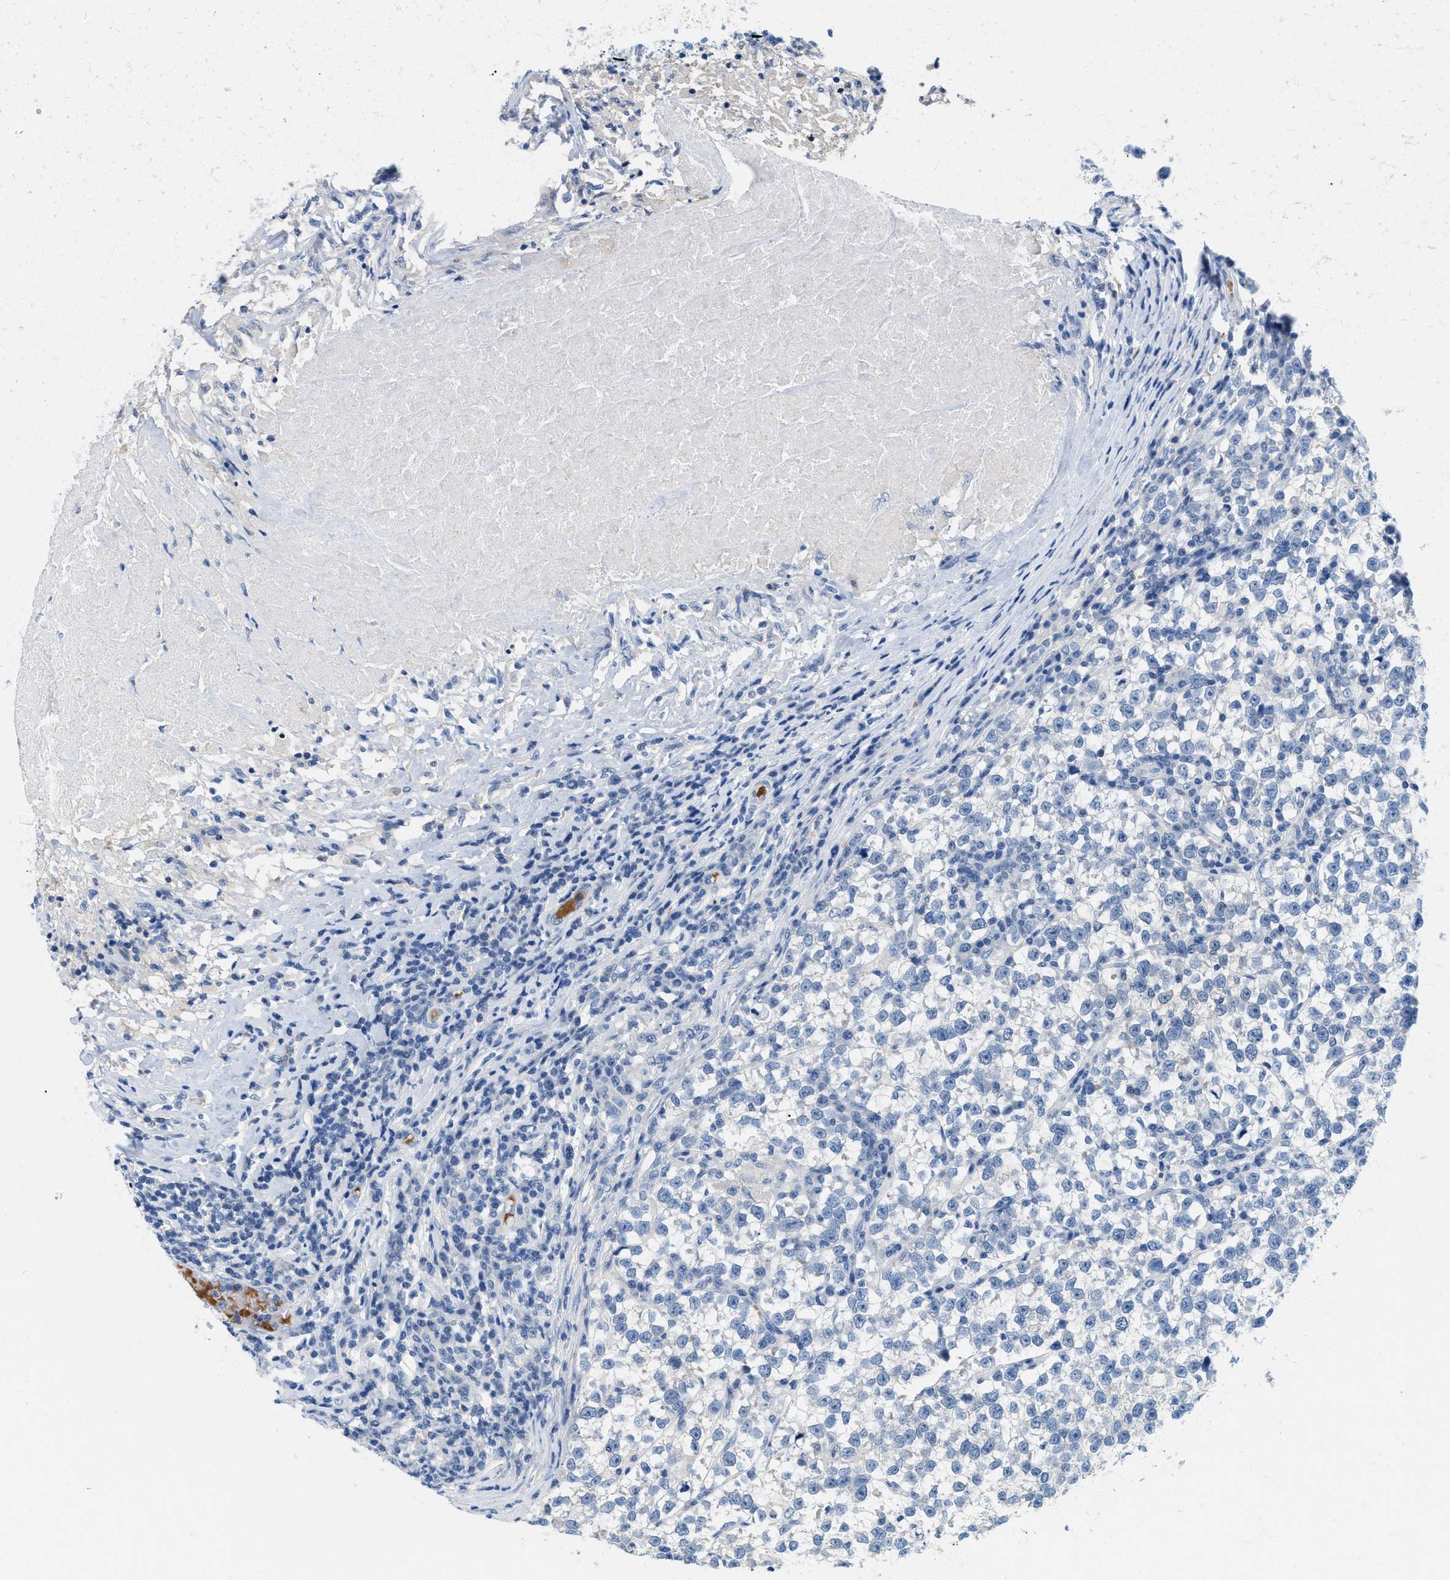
{"staining": {"intensity": "negative", "quantity": "none", "location": "none"}, "tissue": "testis cancer", "cell_type": "Tumor cells", "image_type": "cancer", "snomed": [{"axis": "morphology", "description": "Normal tissue, NOS"}, {"axis": "morphology", "description": "Seminoma, NOS"}, {"axis": "topography", "description": "Testis"}], "caption": "Immunohistochemistry (IHC) of seminoma (testis) exhibits no expression in tumor cells. (DAB (3,3'-diaminobenzidine) immunohistochemistry (IHC) visualized using brightfield microscopy, high magnification).", "gene": "BPGM", "patient": {"sex": "male", "age": 43}}